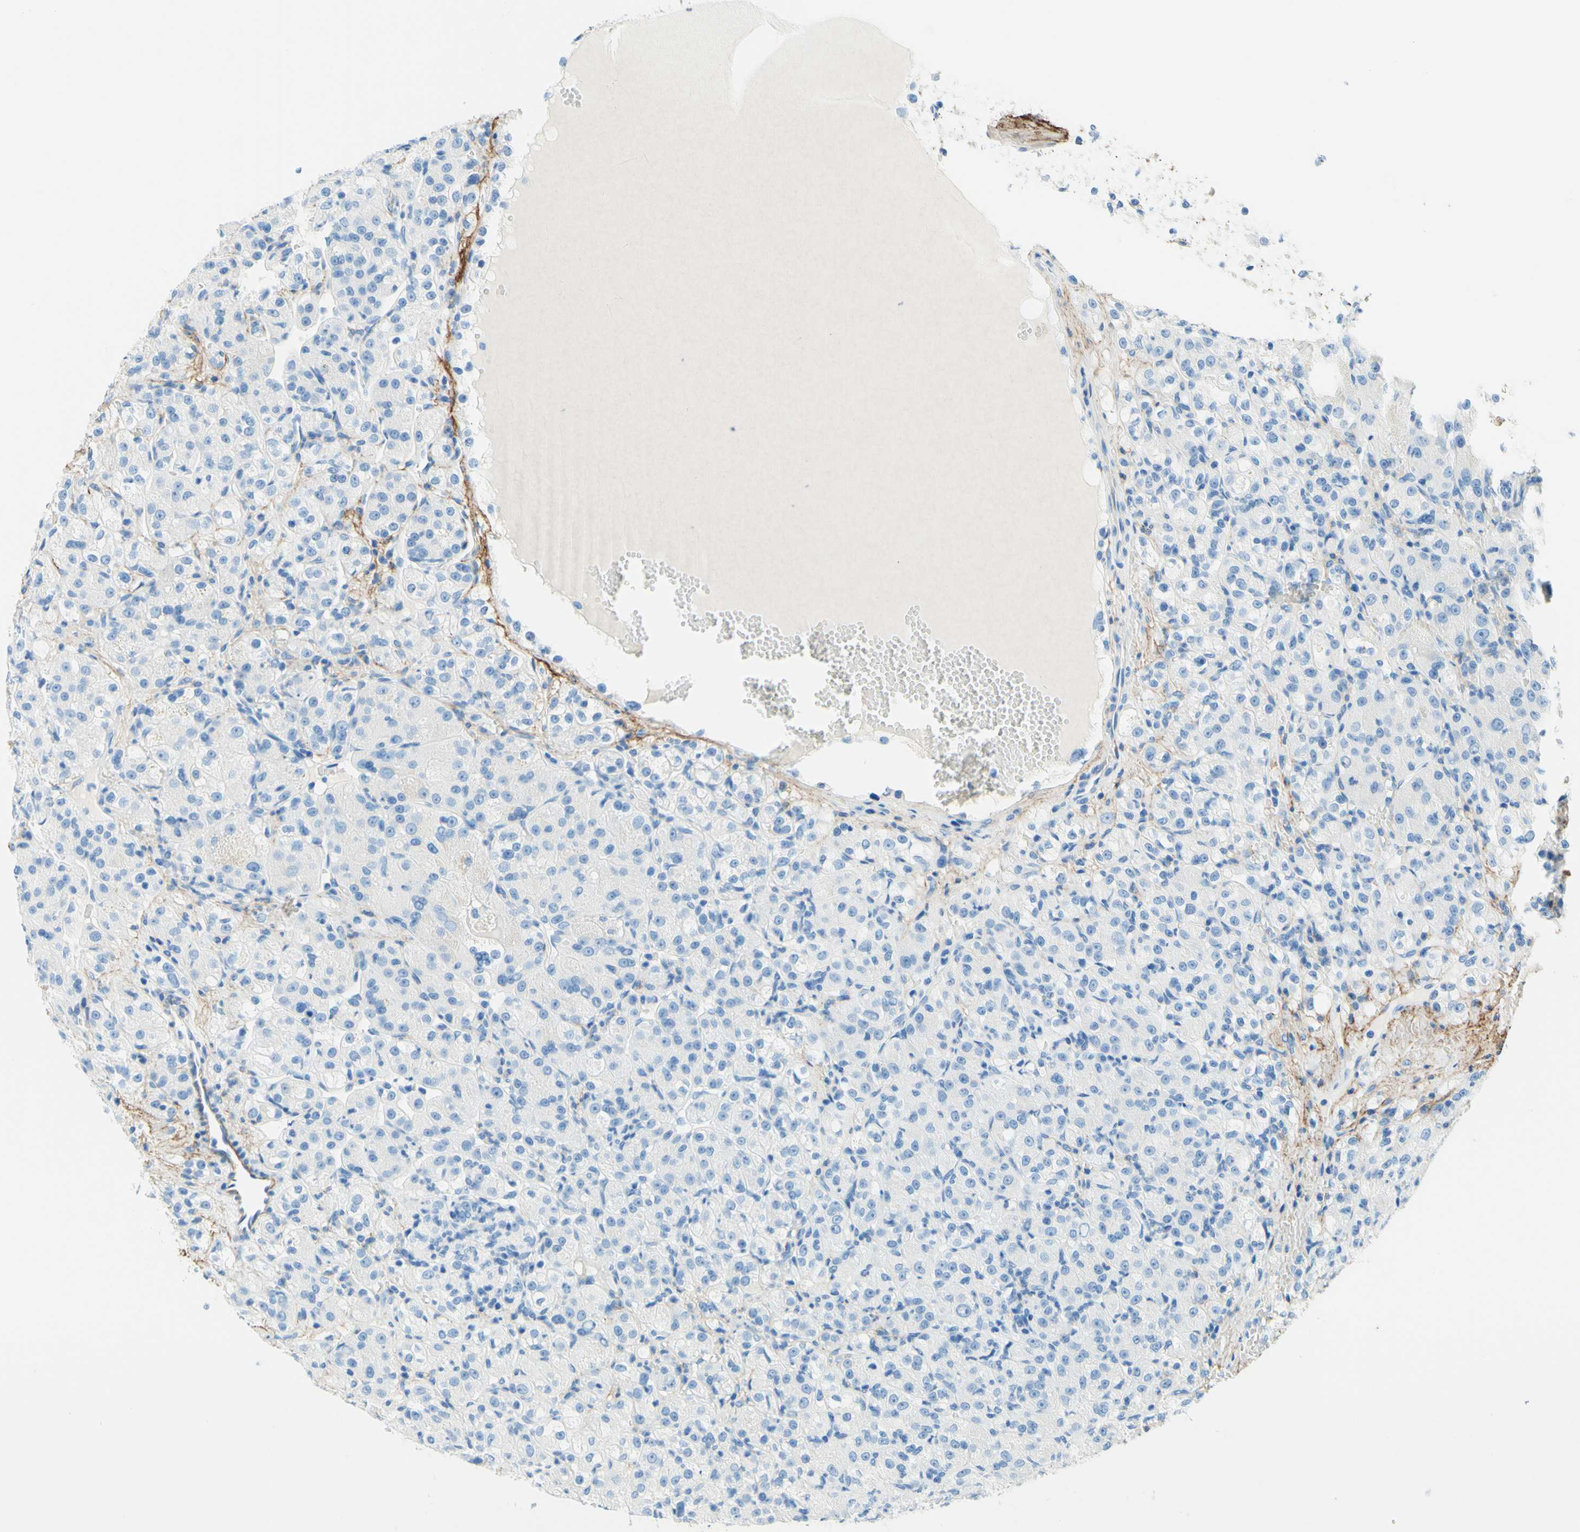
{"staining": {"intensity": "negative", "quantity": "none", "location": "none"}, "tissue": "renal cancer", "cell_type": "Tumor cells", "image_type": "cancer", "snomed": [{"axis": "morphology", "description": "Adenocarcinoma, NOS"}, {"axis": "topography", "description": "Kidney"}], "caption": "This micrograph is of renal adenocarcinoma stained with IHC to label a protein in brown with the nuclei are counter-stained blue. There is no expression in tumor cells.", "gene": "MFAP5", "patient": {"sex": "male", "age": 61}}